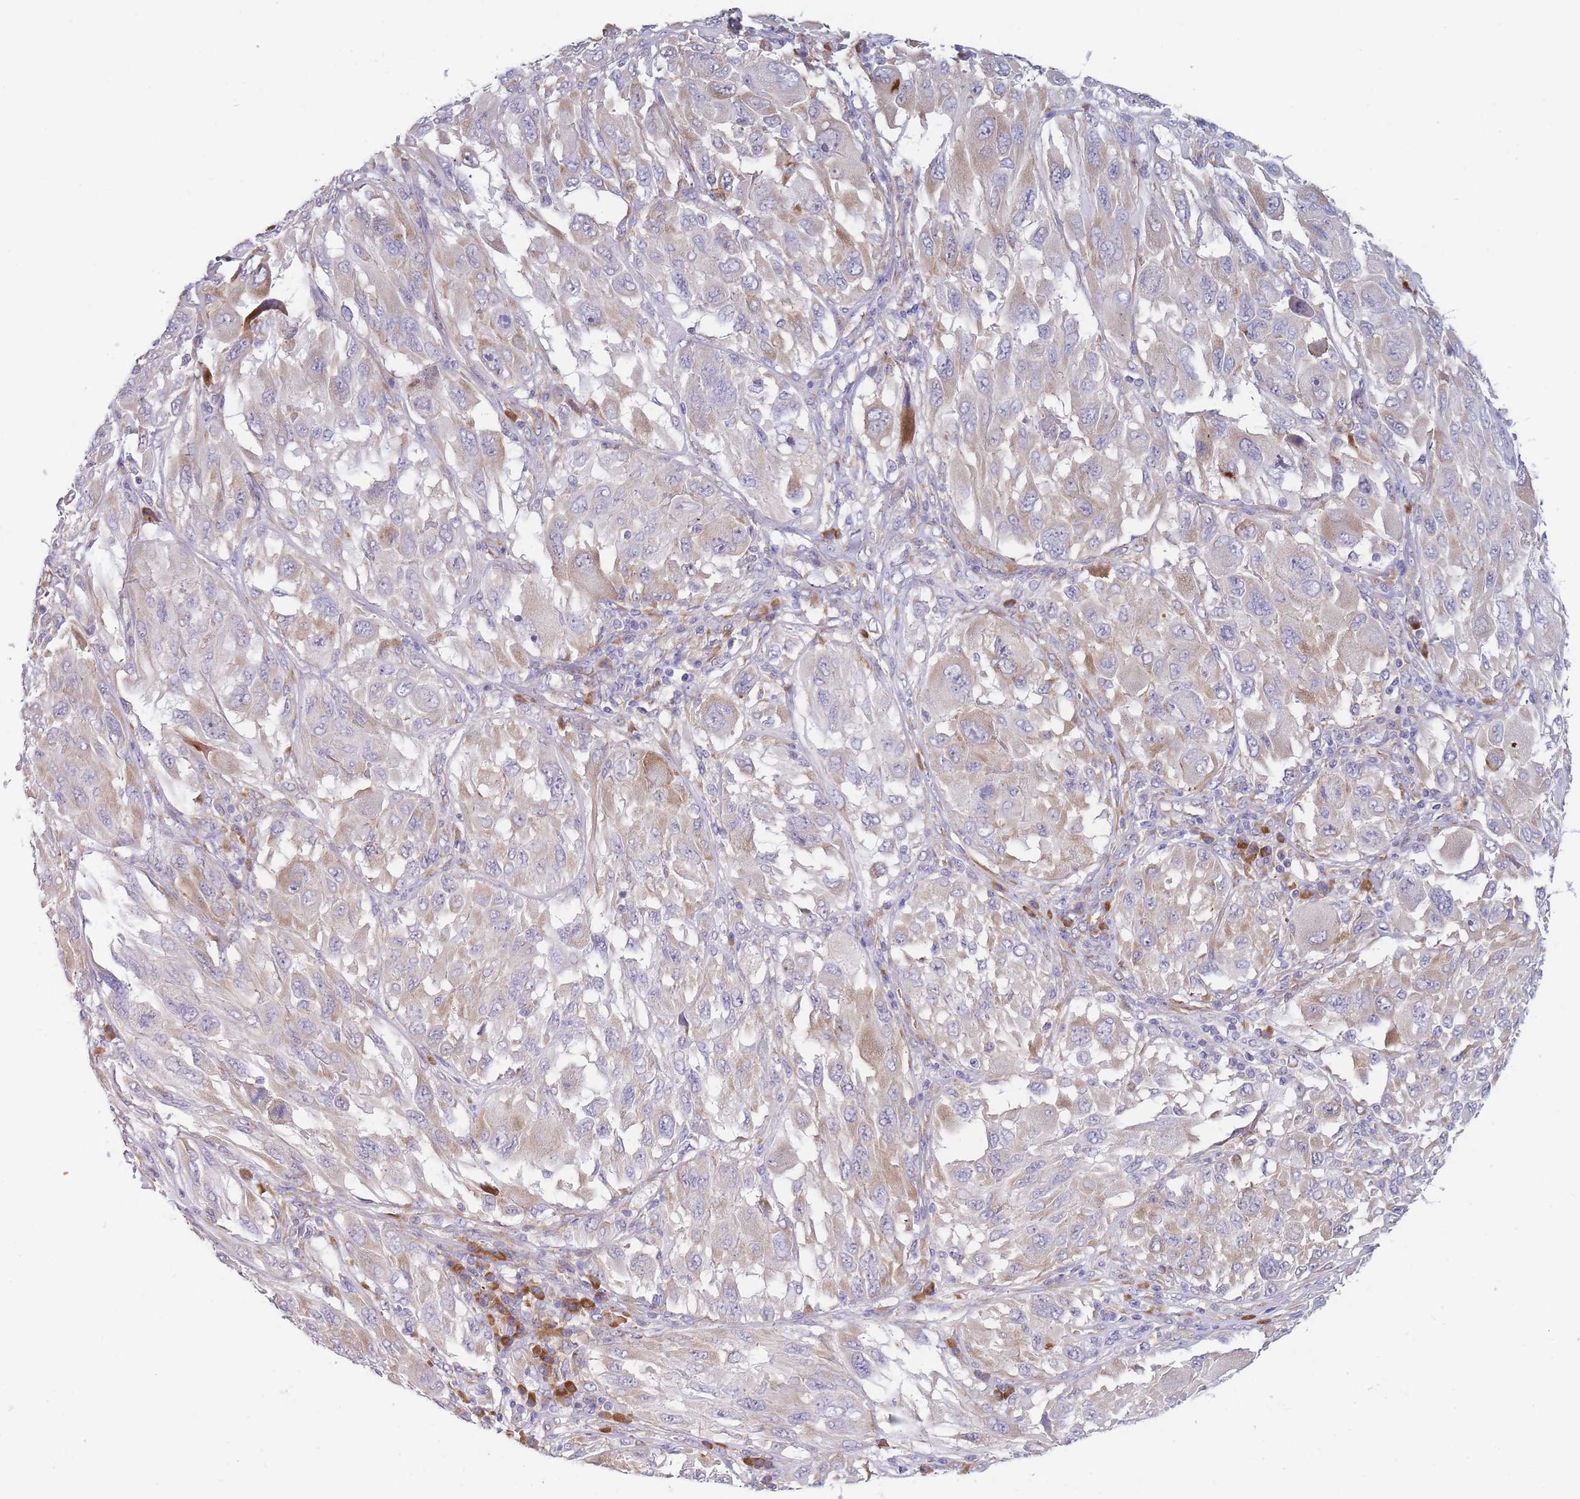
{"staining": {"intensity": "weak", "quantity": ">75%", "location": "cytoplasmic/membranous"}, "tissue": "melanoma", "cell_type": "Tumor cells", "image_type": "cancer", "snomed": [{"axis": "morphology", "description": "Malignant melanoma, NOS"}, {"axis": "topography", "description": "Skin"}], "caption": "This histopathology image reveals IHC staining of melanoma, with low weak cytoplasmic/membranous staining in approximately >75% of tumor cells.", "gene": "NDUFAF6", "patient": {"sex": "female", "age": 91}}